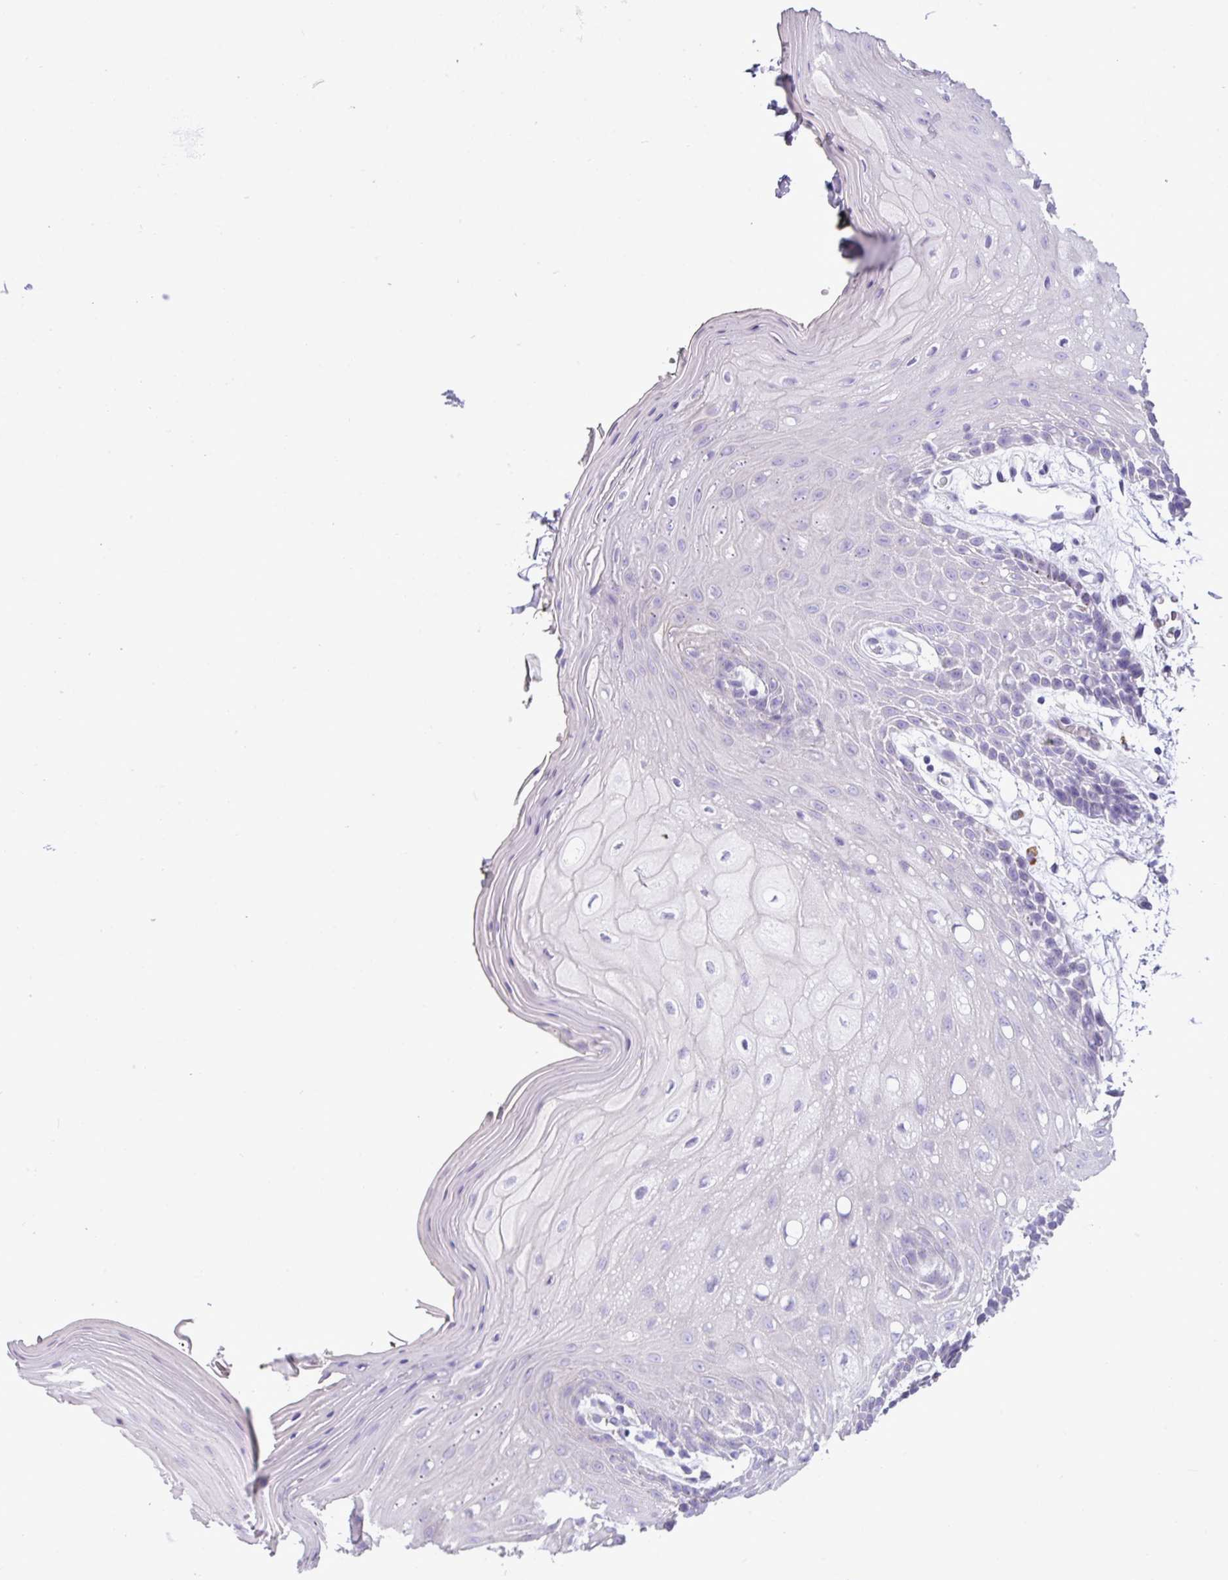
{"staining": {"intensity": "moderate", "quantity": "<25%", "location": "cytoplasmic/membranous"}, "tissue": "oral mucosa", "cell_type": "Squamous epithelial cells", "image_type": "normal", "snomed": [{"axis": "morphology", "description": "Normal tissue, NOS"}, {"axis": "topography", "description": "Oral tissue"}, {"axis": "topography", "description": "Tounge, NOS"}], "caption": "Oral mucosa was stained to show a protein in brown. There is low levels of moderate cytoplasmic/membranous expression in about <25% of squamous epithelial cells. (brown staining indicates protein expression, while blue staining denotes nuclei).", "gene": "SPINK8", "patient": {"sex": "female", "age": 59}}